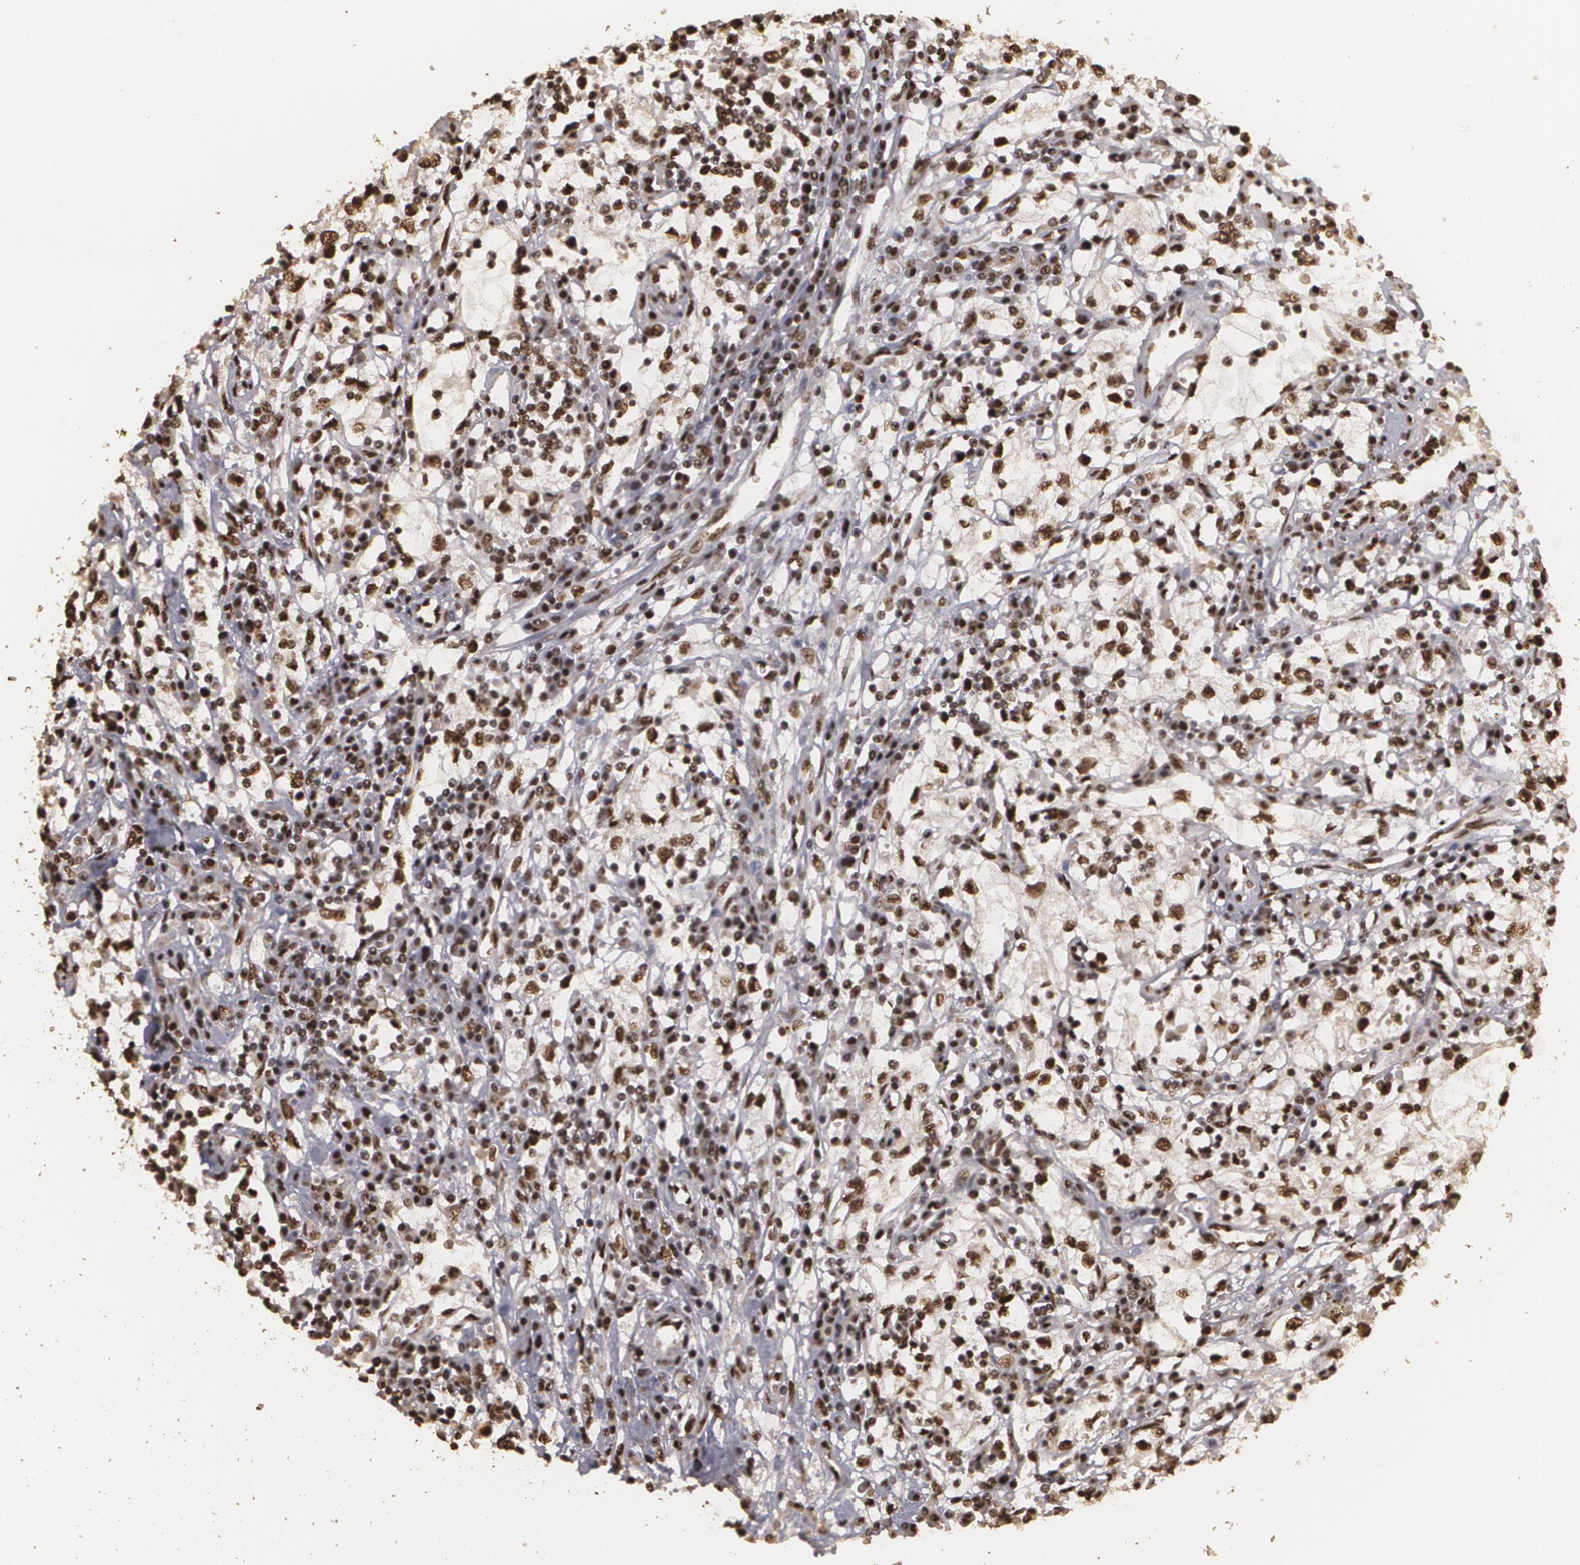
{"staining": {"intensity": "strong", "quantity": ">75%", "location": "nuclear"}, "tissue": "renal cancer", "cell_type": "Tumor cells", "image_type": "cancer", "snomed": [{"axis": "morphology", "description": "Adenocarcinoma, NOS"}, {"axis": "topography", "description": "Kidney"}], "caption": "The photomicrograph displays immunohistochemical staining of renal cancer. There is strong nuclear expression is appreciated in about >75% of tumor cells.", "gene": "RCOR1", "patient": {"sex": "male", "age": 82}}